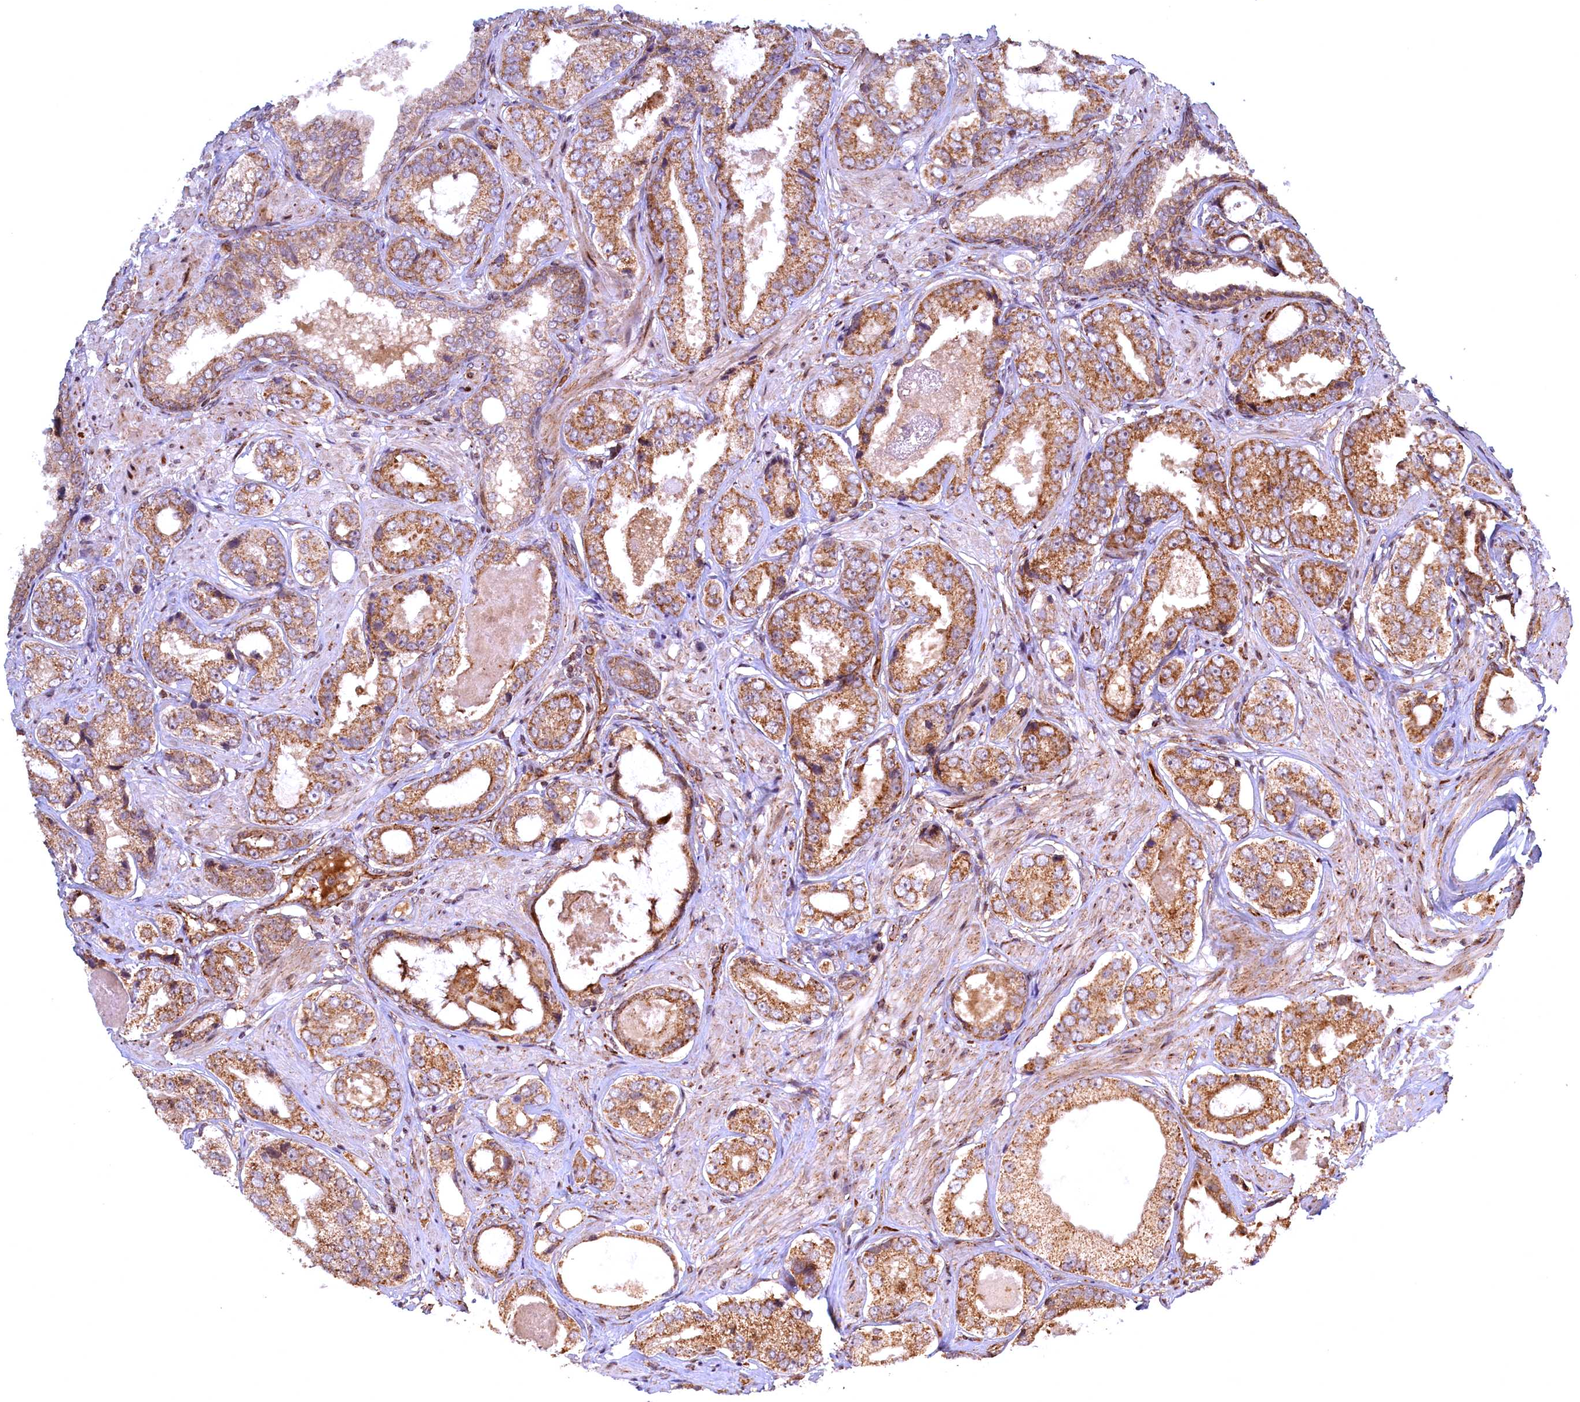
{"staining": {"intensity": "moderate", "quantity": ">75%", "location": "cytoplasmic/membranous"}, "tissue": "prostate cancer", "cell_type": "Tumor cells", "image_type": "cancer", "snomed": [{"axis": "morphology", "description": "Adenocarcinoma, High grade"}, {"axis": "topography", "description": "Prostate"}], "caption": "There is medium levels of moderate cytoplasmic/membranous positivity in tumor cells of prostate high-grade adenocarcinoma, as demonstrated by immunohistochemical staining (brown color).", "gene": "PLA2G10", "patient": {"sex": "male", "age": 59}}